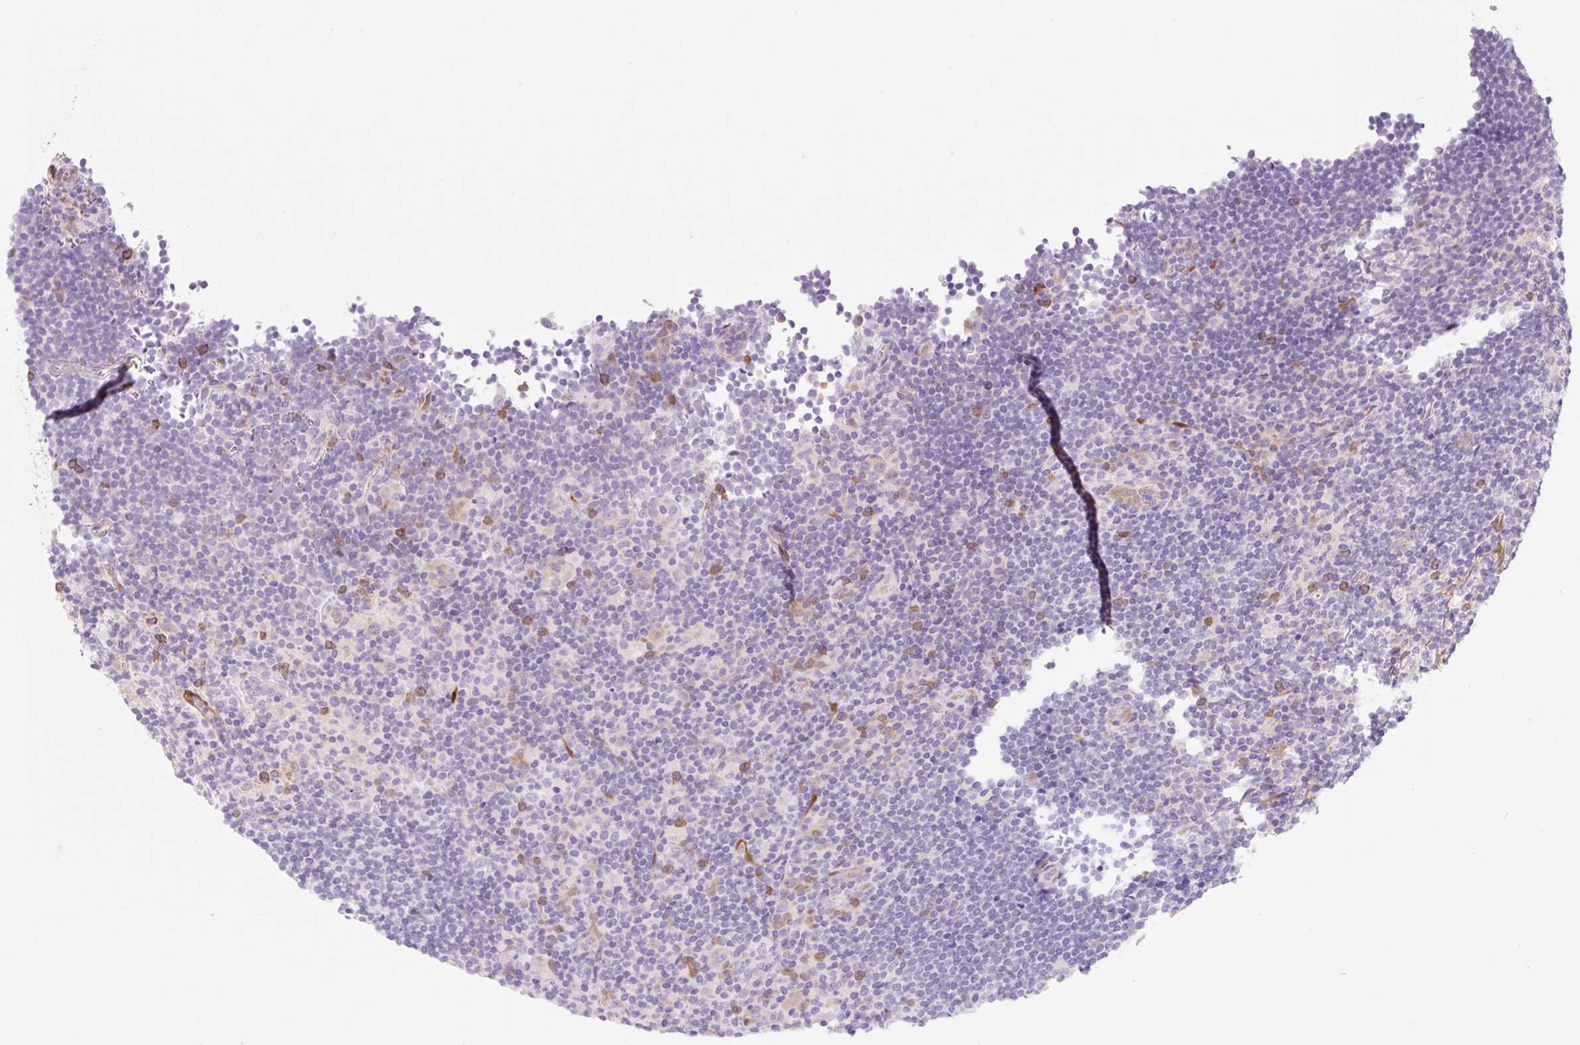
{"staining": {"intensity": "negative", "quantity": "none", "location": "none"}, "tissue": "lymphoma", "cell_type": "Tumor cells", "image_type": "cancer", "snomed": [{"axis": "morphology", "description": "Hodgkin's disease, NOS"}, {"axis": "topography", "description": "Lymph node"}], "caption": "Tumor cells are negative for brown protein staining in lymphoma.", "gene": "FABP5", "patient": {"sex": "female", "age": 57}}